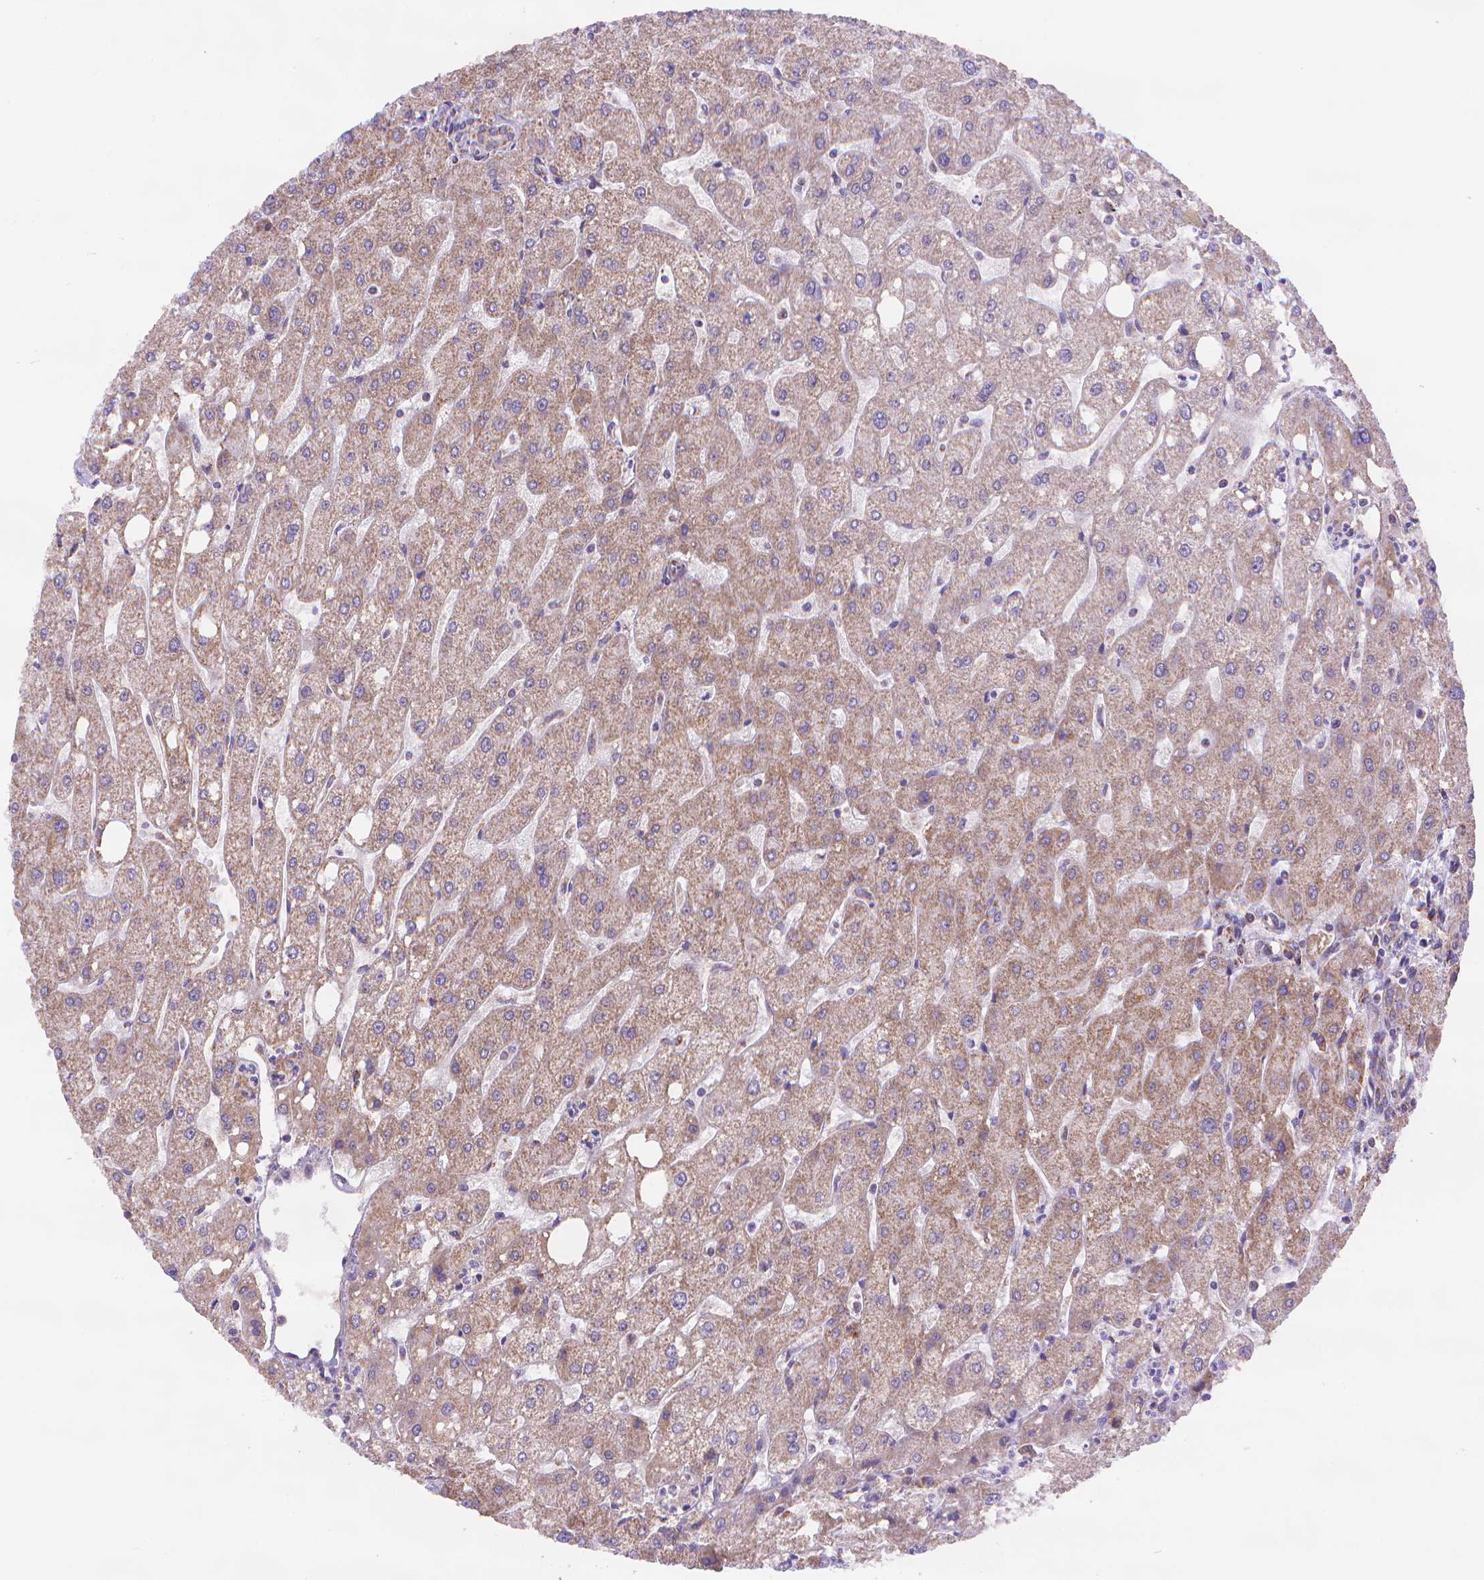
{"staining": {"intensity": "weak", "quantity": ">75%", "location": "cytoplasmic/membranous"}, "tissue": "liver", "cell_type": "Cholangiocytes", "image_type": "normal", "snomed": [{"axis": "morphology", "description": "Normal tissue, NOS"}, {"axis": "topography", "description": "Liver"}], "caption": "DAB (3,3'-diaminobenzidine) immunohistochemical staining of unremarkable human liver displays weak cytoplasmic/membranous protein expression in about >75% of cholangiocytes. Ihc stains the protein of interest in brown and the nuclei are stained blue.", "gene": "CYYR1", "patient": {"sex": "male", "age": 67}}